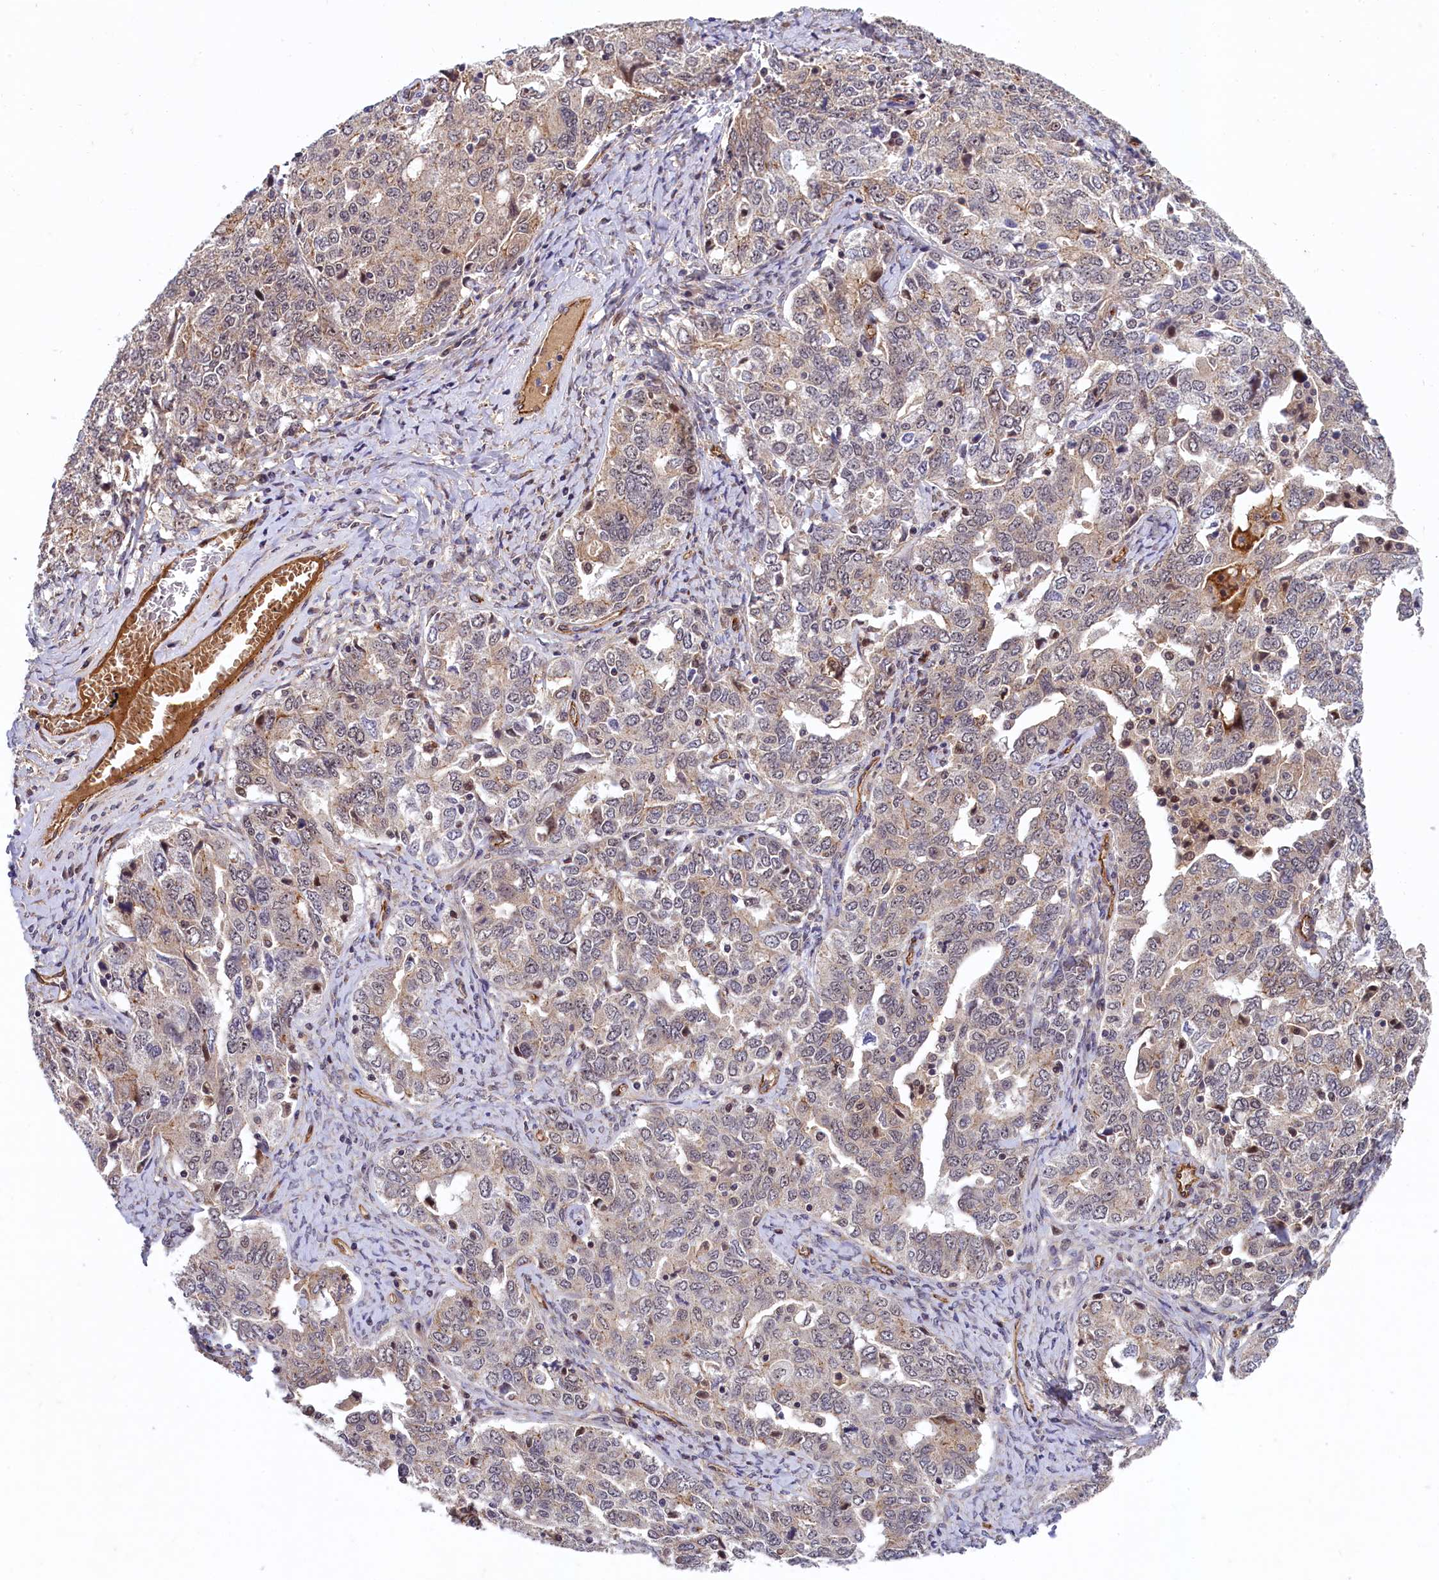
{"staining": {"intensity": "weak", "quantity": "25%-75%", "location": "cytoplasmic/membranous"}, "tissue": "ovarian cancer", "cell_type": "Tumor cells", "image_type": "cancer", "snomed": [{"axis": "morphology", "description": "Carcinoma, endometroid"}, {"axis": "topography", "description": "Ovary"}], "caption": "Protein positivity by immunohistochemistry demonstrates weak cytoplasmic/membranous staining in approximately 25%-75% of tumor cells in ovarian cancer (endometroid carcinoma).", "gene": "ARL14EP", "patient": {"sex": "female", "age": 62}}